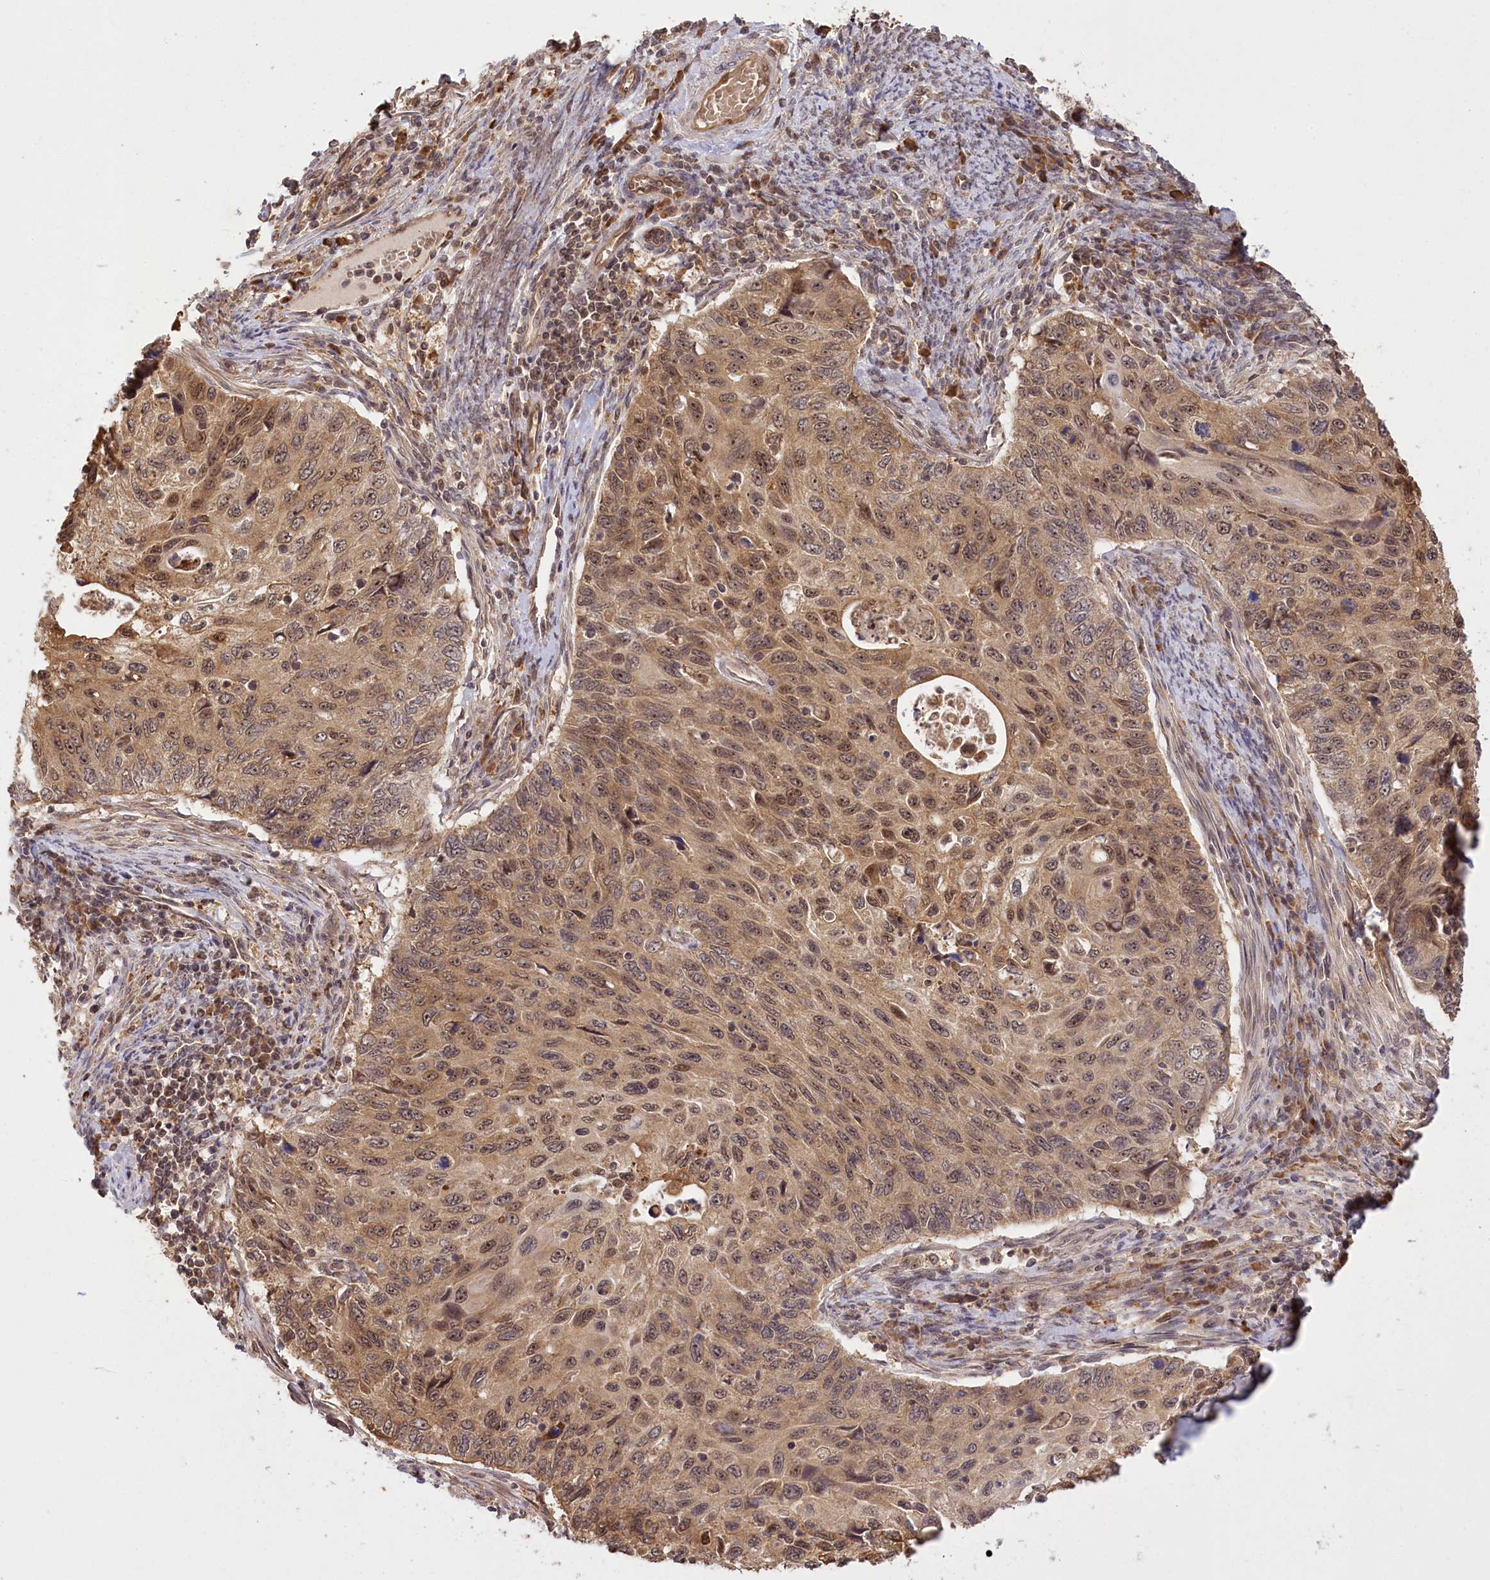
{"staining": {"intensity": "moderate", "quantity": ">75%", "location": "cytoplasmic/membranous,nuclear"}, "tissue": "cervical cancer", "cell_type": "Tumor cells", "image_type": "cancer", "snomed": [{"axis": "morphology", "description": "Squamous cell carcinoma, NOS"}, {"axis": "topography", "description": "Cervix"}], "caption": "There is medium levels of moderate cytoplasmic/membranous and nuclear expression in tumor cells of cervical squamous cell carcinoma, as demonstrated by immunohistochemical staining (brown color).", "gene": "SERGEF", "patient": {"sex": "female", "age": 70}}